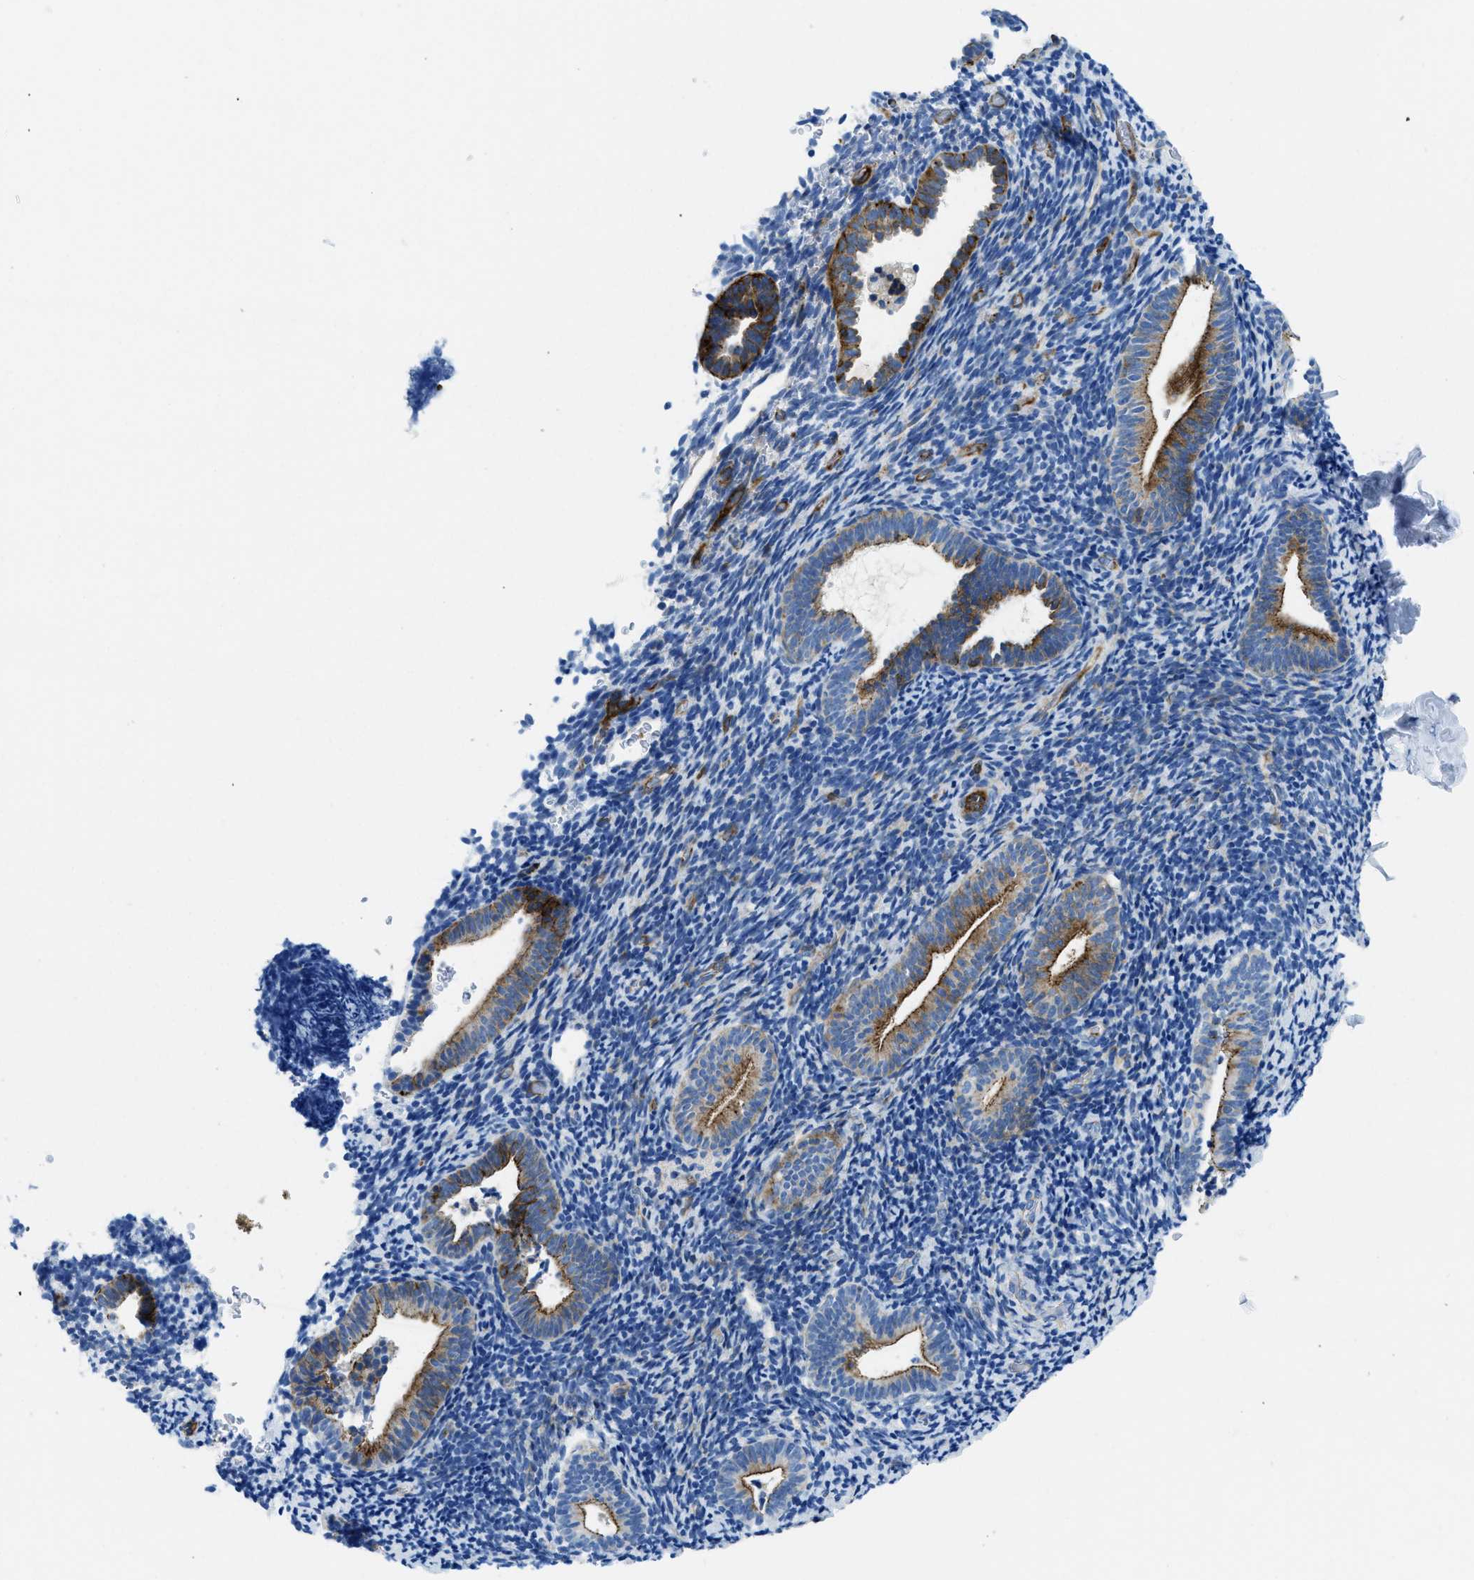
{"staining": {"intensity": "weak", "quantity": "<25%", "location": "cytoplasmic/membranous"}, "tissue": "endometrium", "cell_type": "Cells in endometrial stroma", "image_type": "normal", "snomed": [{"axis": "morphology", "description": "Normal tissue, NOS"}, {"axis": "topography", "description": "Endometrium"}], "caption": "An IHC photomicrograph of unremarkable endometrium is shown. There is no staining in cells in endometrial stroma of endometrium.", "gene": "CUTA", "patient": {"sex": "female", "age": 51}}